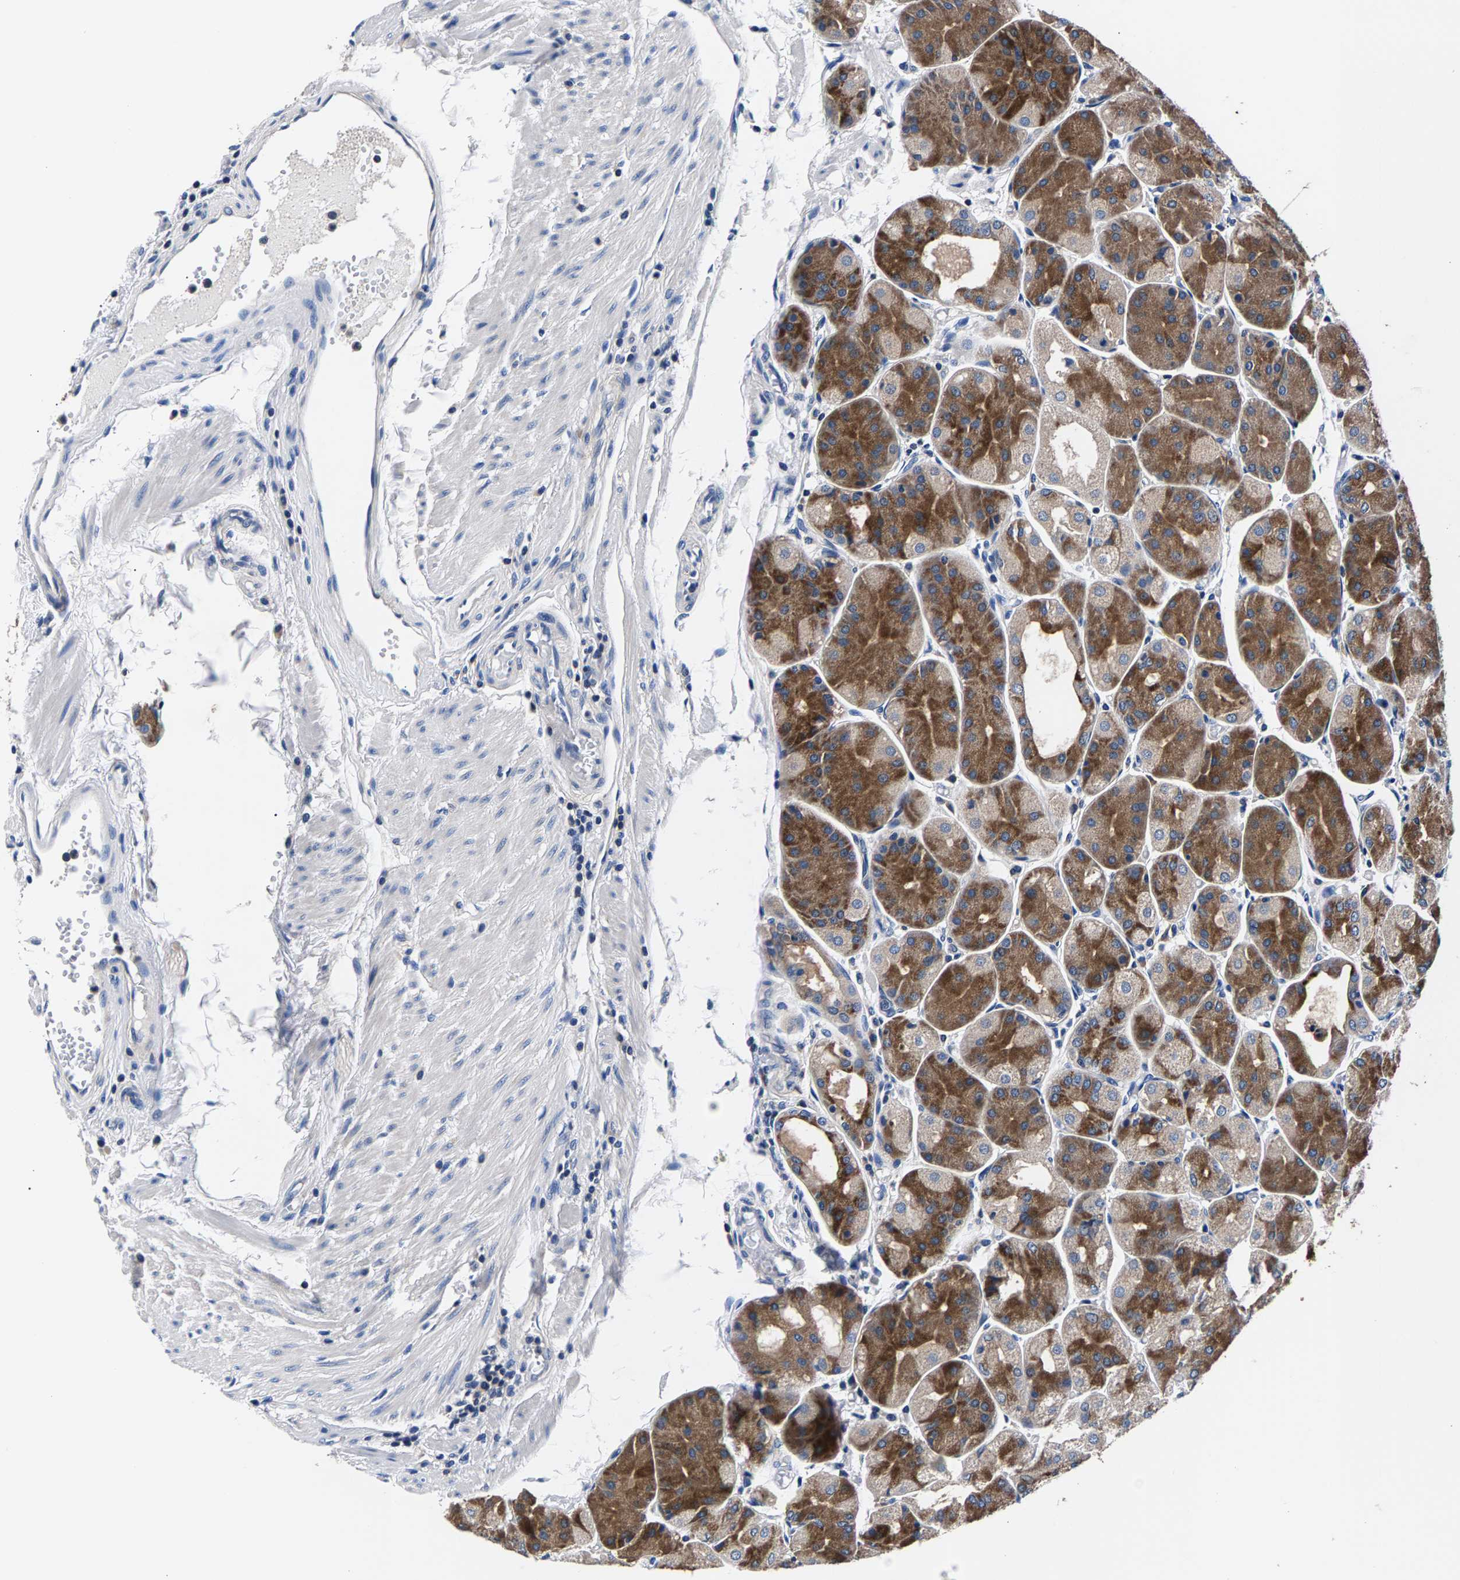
{"staining": {"intensity": "strong", "quantity": ">75%", "location": "cytoplasmic/membranous"}, "tissue": "stomach", "cell_type": "Glandular cells", "image_type": "normal", "snomed": [{"axis": "morphology", "description": "Normal tissue, NOS"}, {"axis": "topography", "description": "Stomach, upper"}], "caption": "Immunohistochemistry photomicrograph of benign stomach: stomach stained using immunohistochemistry shows high levels of strong protein expression localized specifically in the cytoplasmic/membranous of glandular cells, appearing as a cytoplasmic/membranous brown color.", "gene": "PHF24", "patient": {"sex": "male", "age": 72}}